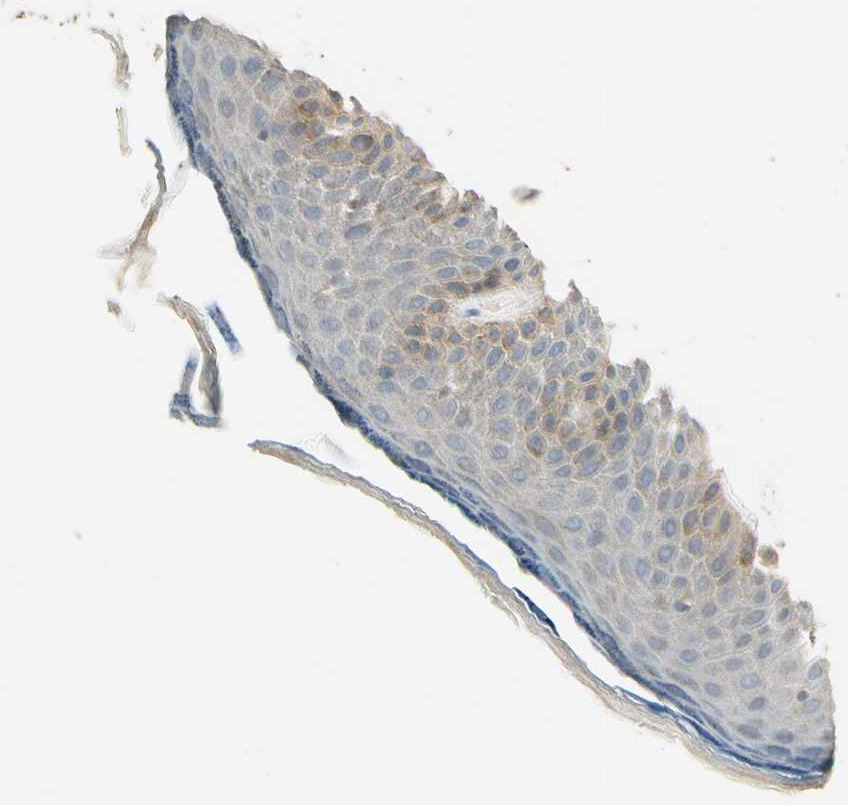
{"staining": {"intensity": "moderate", "quantity": "<25%", "location": "cytoplasmic/membranous"}, "tissue": "skin", "cell_type": "Epidermal cells", "image_type": "normal", "snomed": [{"axis": "morphology", "description": "Normal tissue, NOS"}, {"axis": "topography", "description": "Anal"}], "caption": "Brown immunohistochemical staining in unremarkable human skin exhibits moderate cytoplasmic/membranous positivity in about <25% of epidermal cells. (Brightfield microscopy of DAB IHC at high magnification).", "gene": "PLXNA1", "patient": {"sex": "male", "age": 74}}